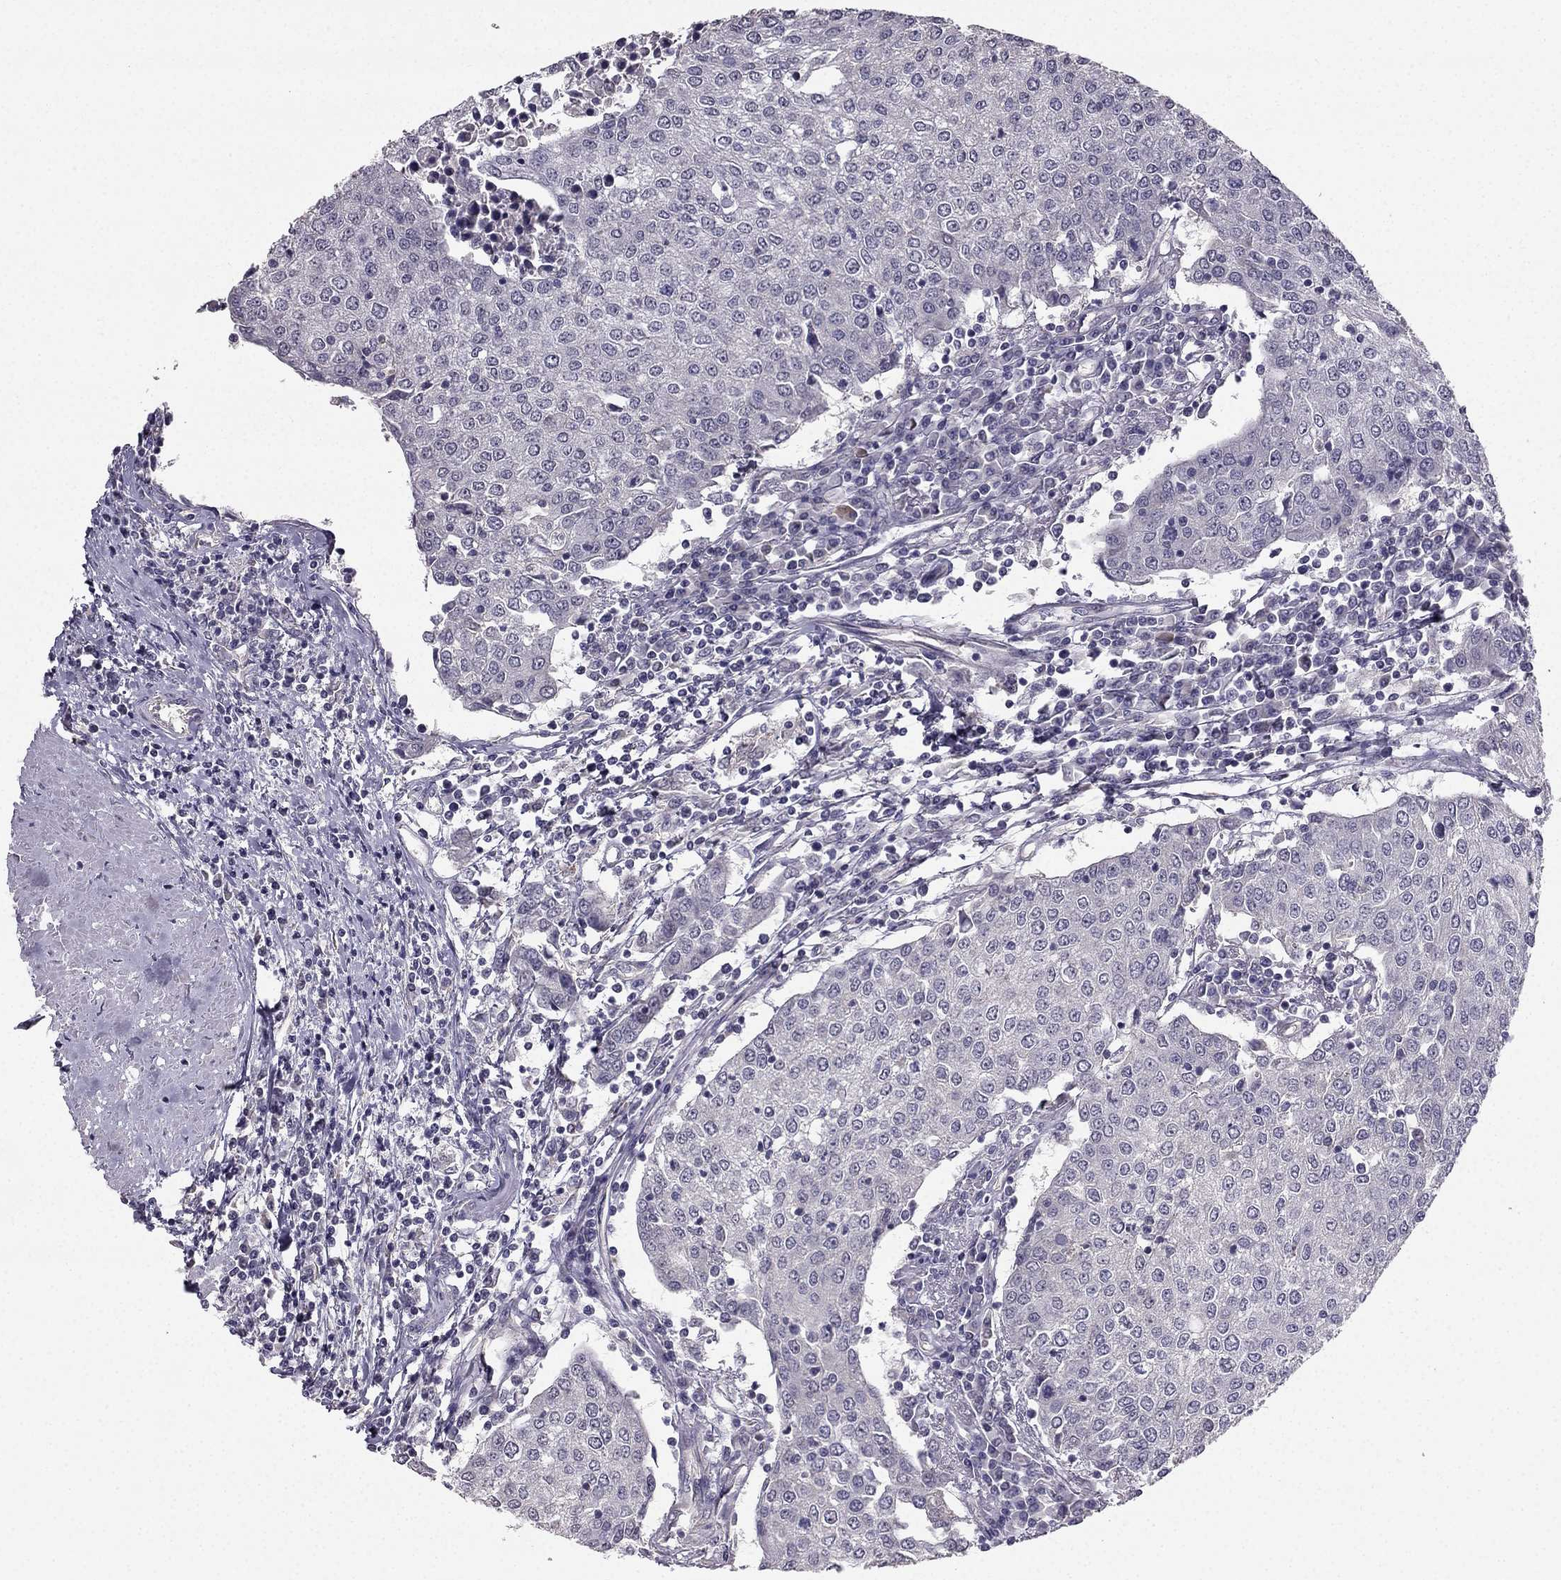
{"staining": {"intensity": "negative", "quantity": "none", "location": "none"}, "tissue": "urothelial cancer", "cell_type": "Tumor cells", "image_type": "cancer", "snomed": [{"axis": "morphology", "description": "Urothelial carcinoma, High grade"}, {"axis": "topography", "description": "Urinary bladder"}], "caption": "This photomicrograph is of urothelial carcinoma (high-grade) stained with immunohistochemistry to label a protein in brown with the nuclei are counter-stained blue. There is no positivity in tumor cells.", "gene": "TSPYL5", "patient": {"sex": "female", "age": 85}}